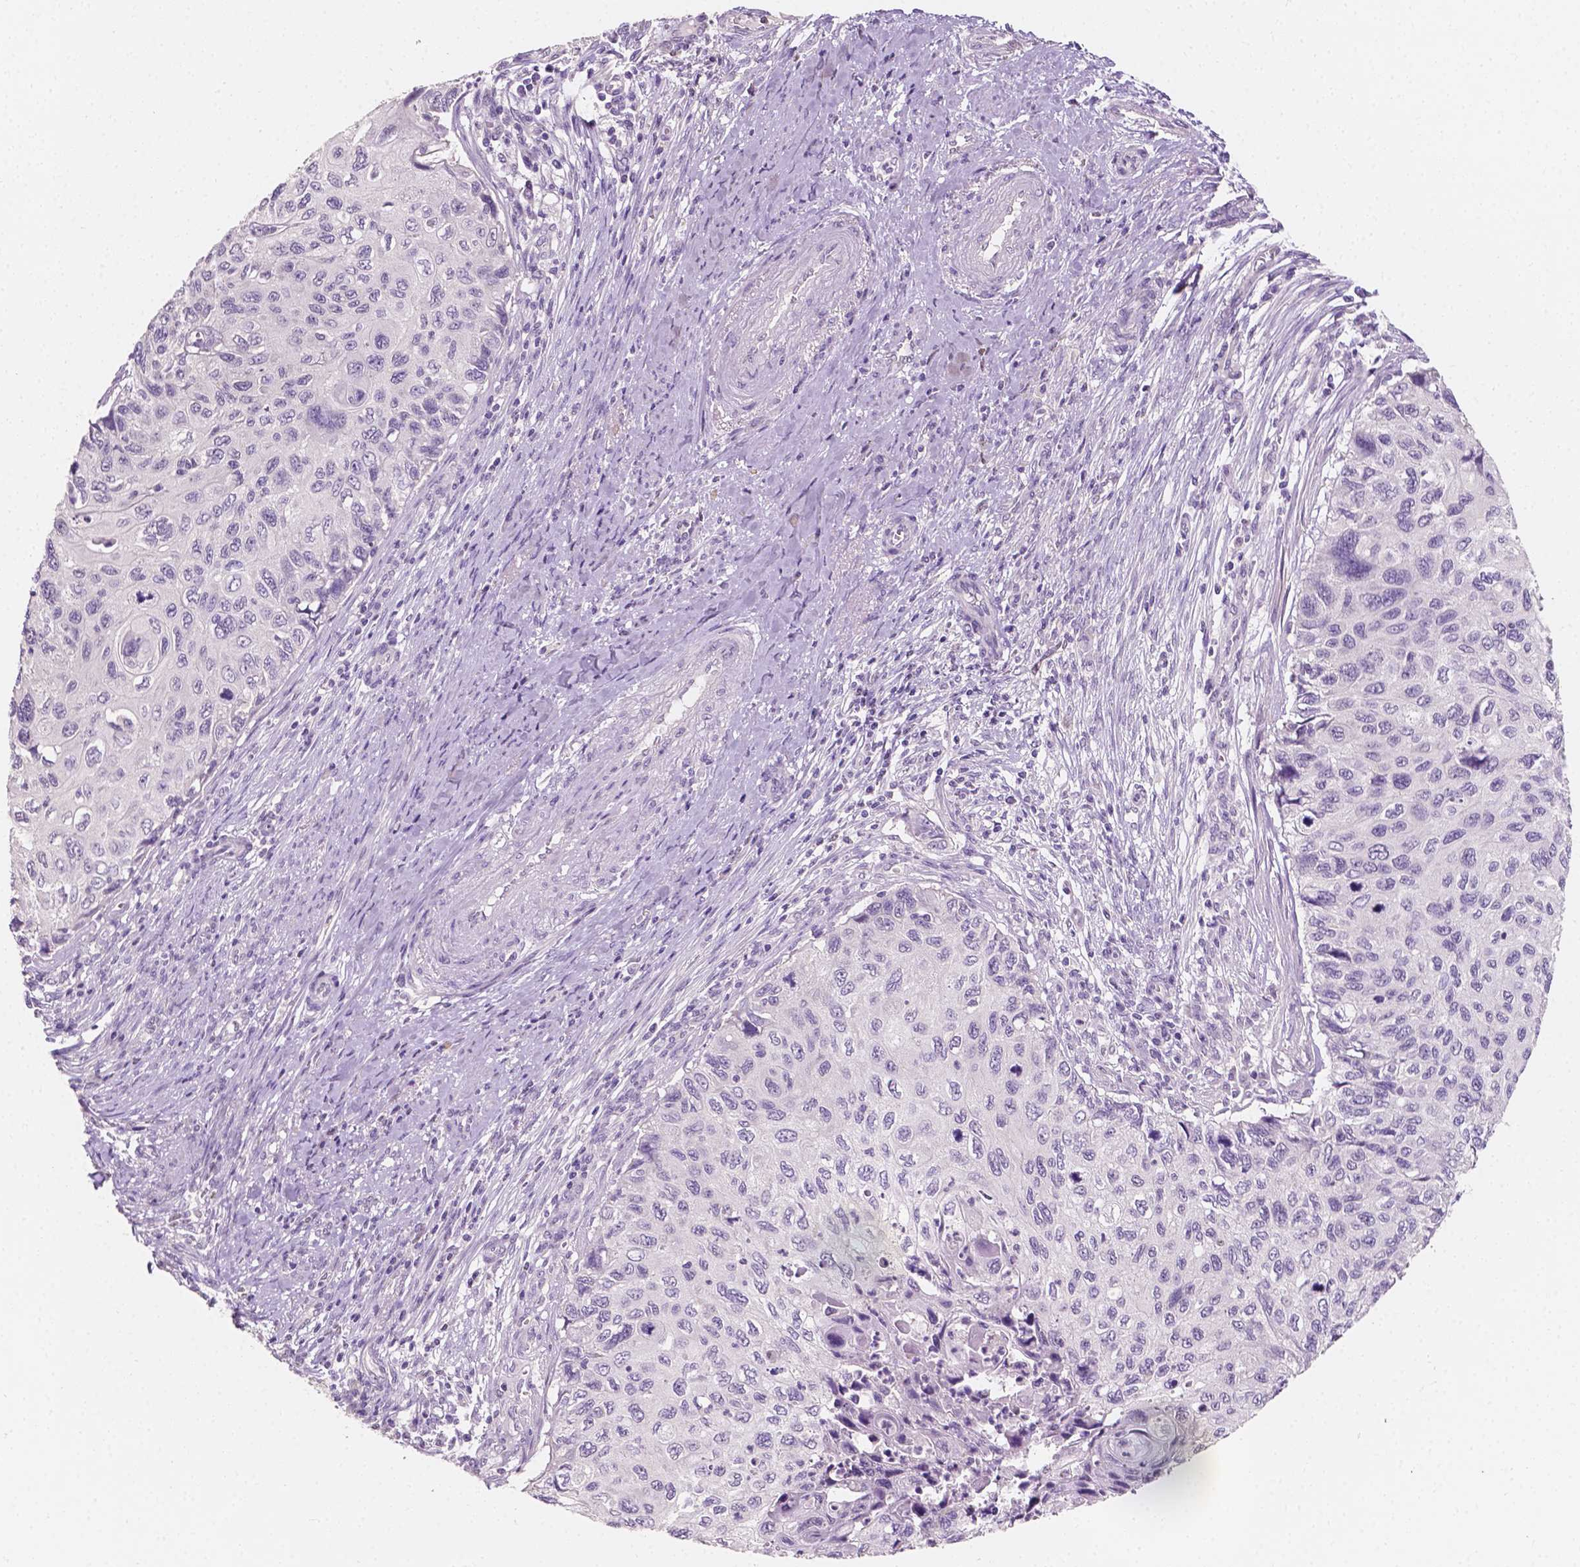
{"staining": {"intensity": "negative", "quantity": "none", "location": "none"}, "tissue": "cervical cancer", "cell_type": "Tumor cells", "image_type": "cancer", "snomed": [{"axis": "morphology", "description": "Squamous cell carcinoma, NOS"}, {"axis": "topography", "description": "Cervix"}], "caption": "Immunohistochemical staining of cervical cancer displays no significant staining in tumor cells.", "gene": "TAL1", "patient": {"sex": "female", "age": 70}}